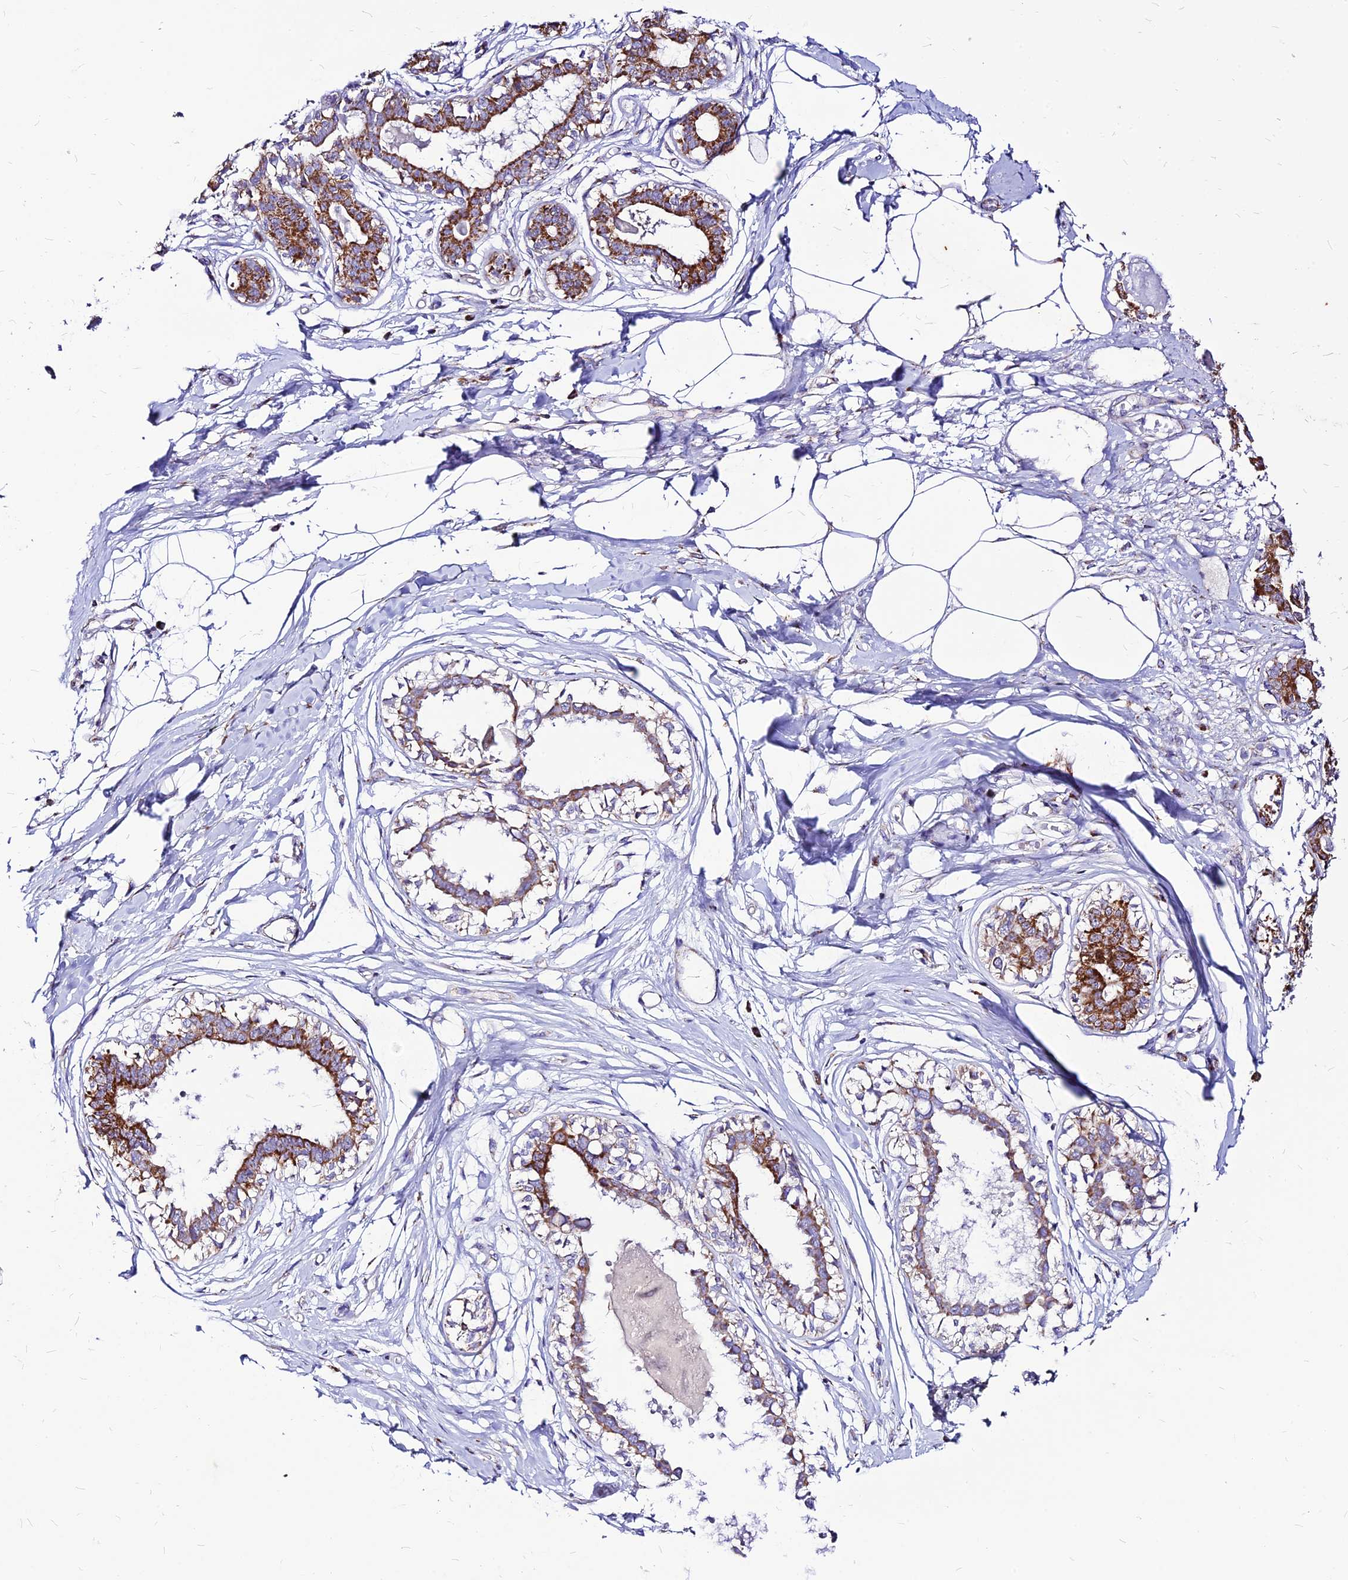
{"staining": {"intensity": "negative", "quantity": "none", "location": "none"}, "tissue": "breast", "cell_type": "Adipocytes", "image_type": "normal", "snomed": [{"axis": "morphology", "description": "Normal tissue, NOS"}, {"axis": "topography", "description": "Breast"}], "caption": "DAB immunohistochemical staining of unremarkable human breast exhibits no significant expression in adipocytes.", "gene": "ECI1", "patient": {"sex": "female", "age": 45}}